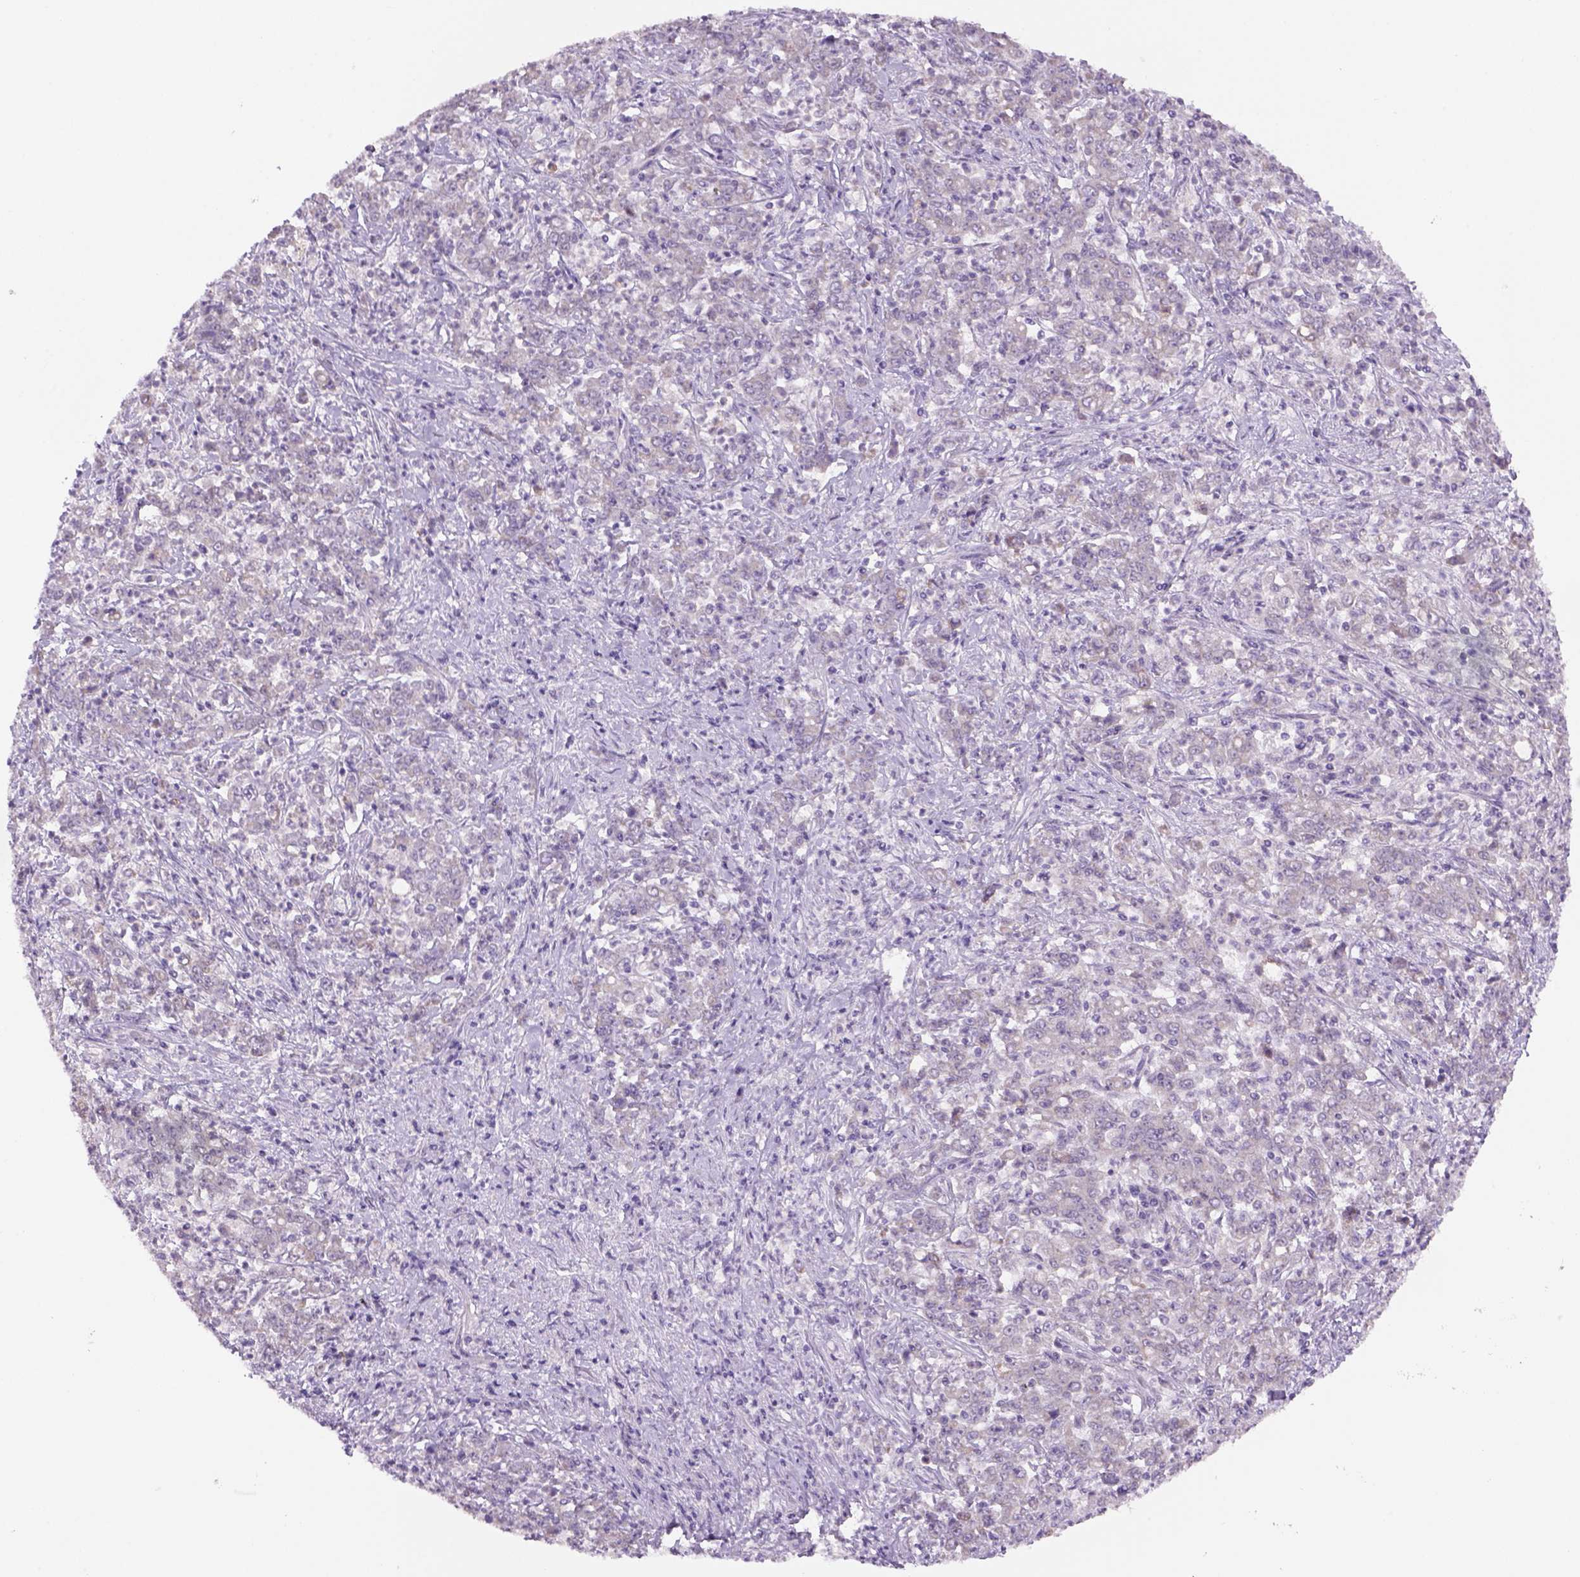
{"staining": {"intensity": "negative", "quantity": "none", "location": "none"}, "tissue": "stomach cancer", "cell_type": "Tumor cells", "image_type": "cancer", "snomed": [{"axis": "morphology", "description": "Adenocarcinoma, NOS"}, {"axis": "topography", "description": "Stomach, lower"}], "caption": "There is no significant positivity in tumor cells of stomach cancer (adenocarcinoma).", "gene": "ADGRV1", "patient": {"sex": "female", "age": 71}}